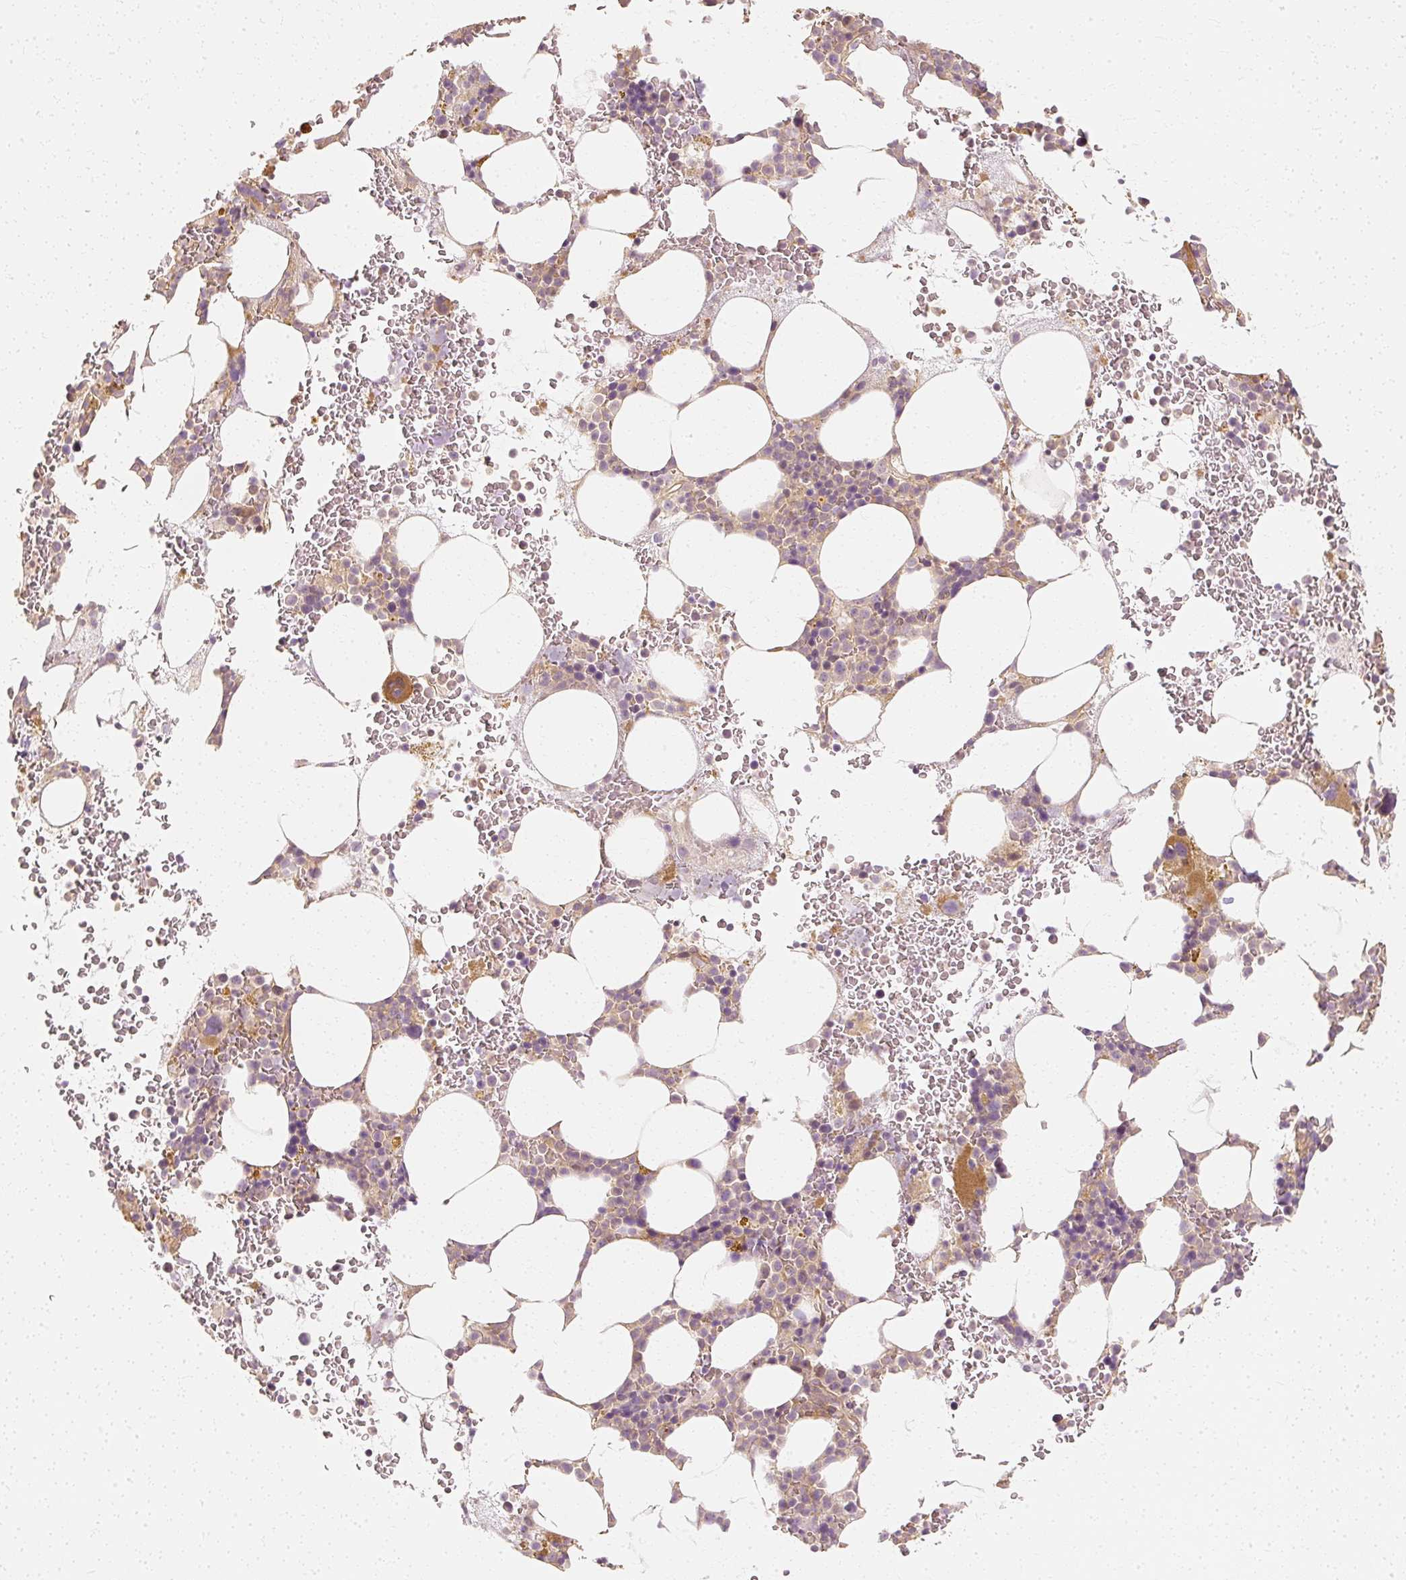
{"staining": {"intensity": "moderate", "quantity": "<25%", "location": "cytoplasmic/membranous"}, "tissue": "bone marrow", "cell_type": "Hematopoietic cells", "image_type": "normal", "snomed": [{"axis": "morphology", "description": "Normal tissue, NOS"}, {"axis": "topography", "description": "Bone marrow"}], "caption": "Immunohistochemical staining of unremarkable bone marrow reveals low levels of moderate cytoplasmic/membranous expression in about <25% of hematopoietic cells. Immunohistochemistry (ihc) stains the protein in brown and the nuclei are stained blue.", "gene": "GNAQ", "patient": {"sex": "male", "age": 62}}